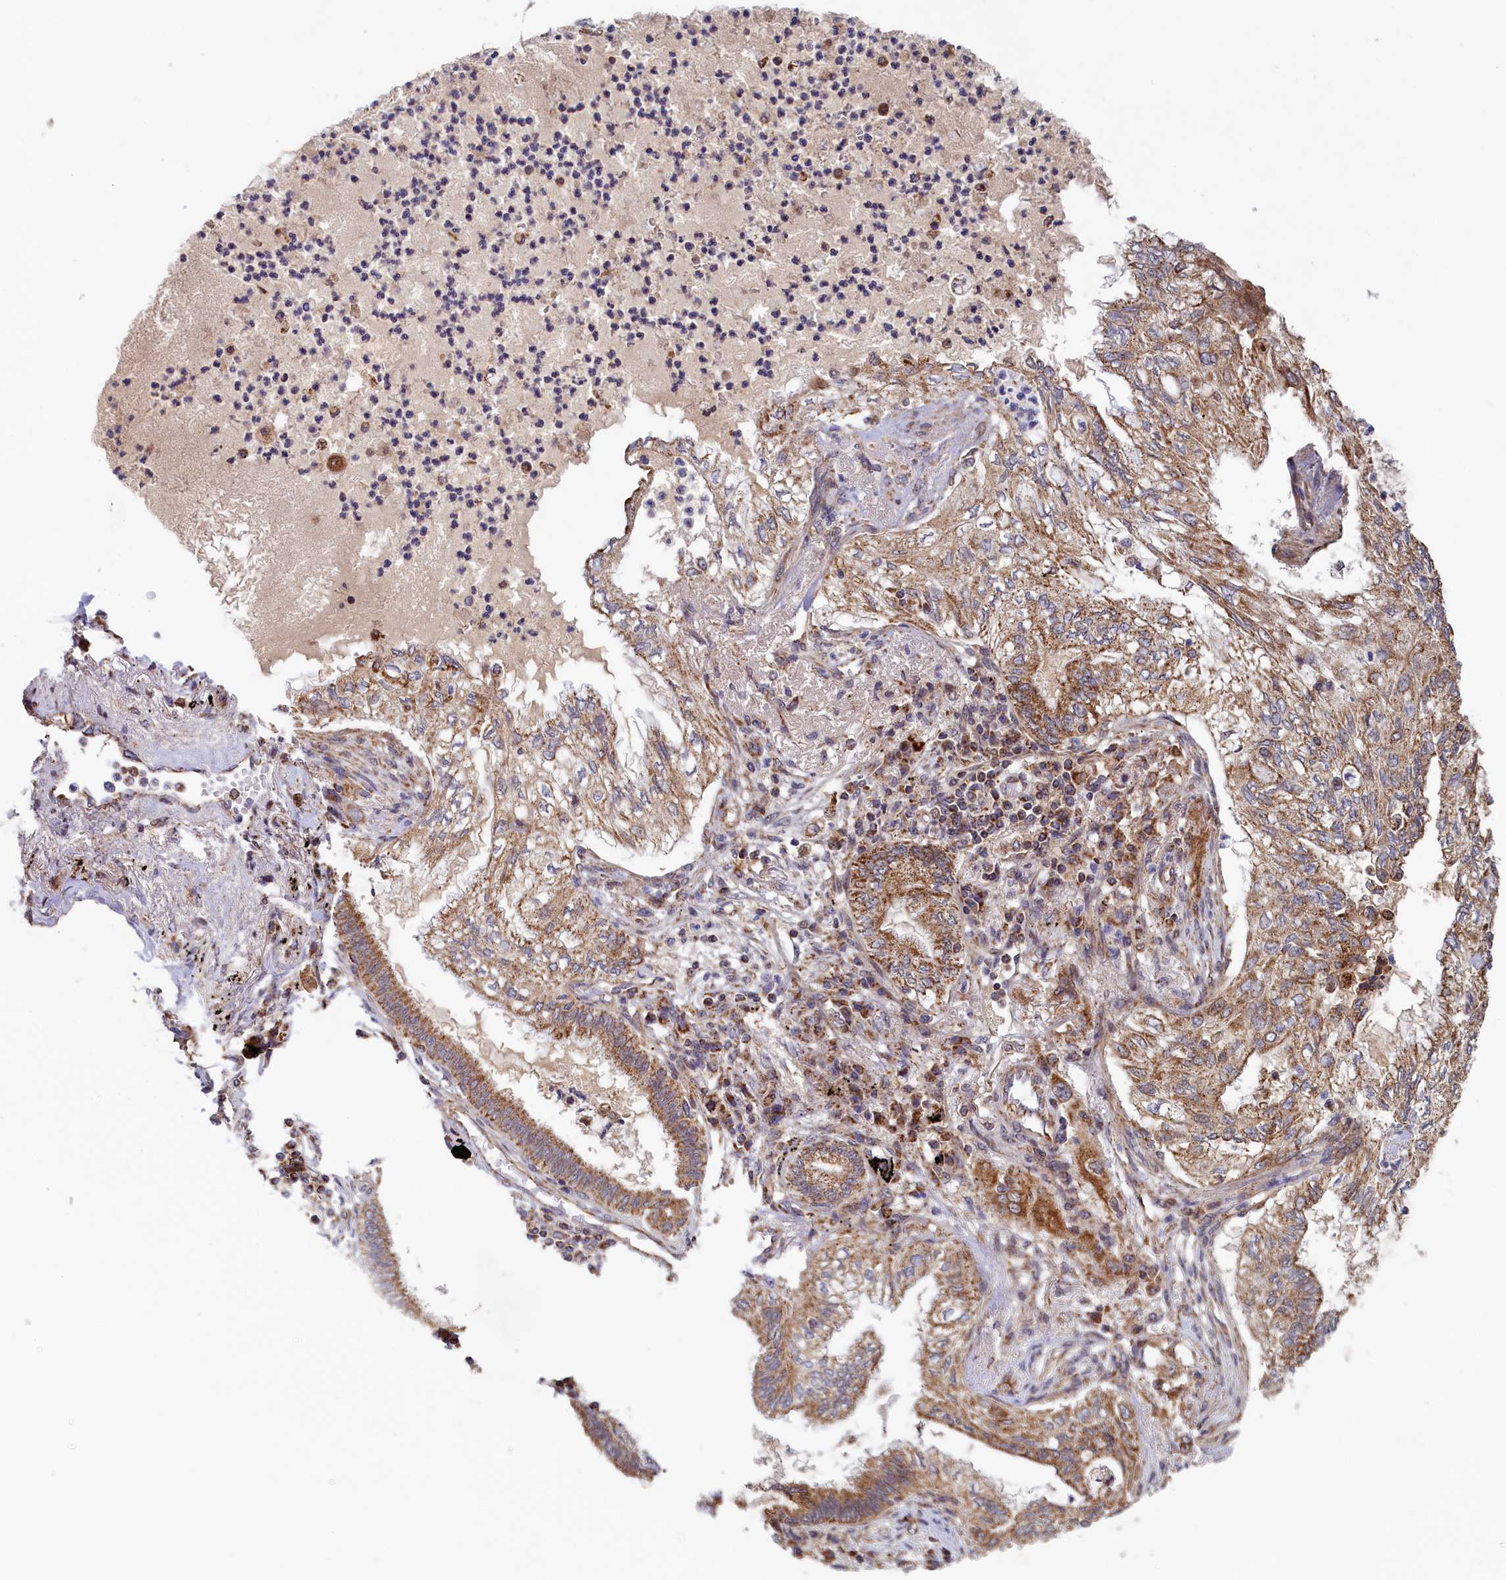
{"staining": {"intensity": "moderate", "quantity": ">75%", "location": "cytoplasmic/membranous"}, "tissue": "lung cancer", "cell_type": "Tumor cells", "image_type": "cancer", "snomed": [{"axis": "morphology", "description": "Adenocarcinoma, NOS"}, {"axis": "topography", "description": "Lung"}], "caption": "An immunohistochemistry (IHC) histopathology image of neoplastic tissue is shown. Protein staining in brown shows moderate cytoplasmic/membranous positivity in adenocarcinoma (lung) within tumor cells.", "gene": "DUS3L", "patient": {"sex": "female", "age": 70}}